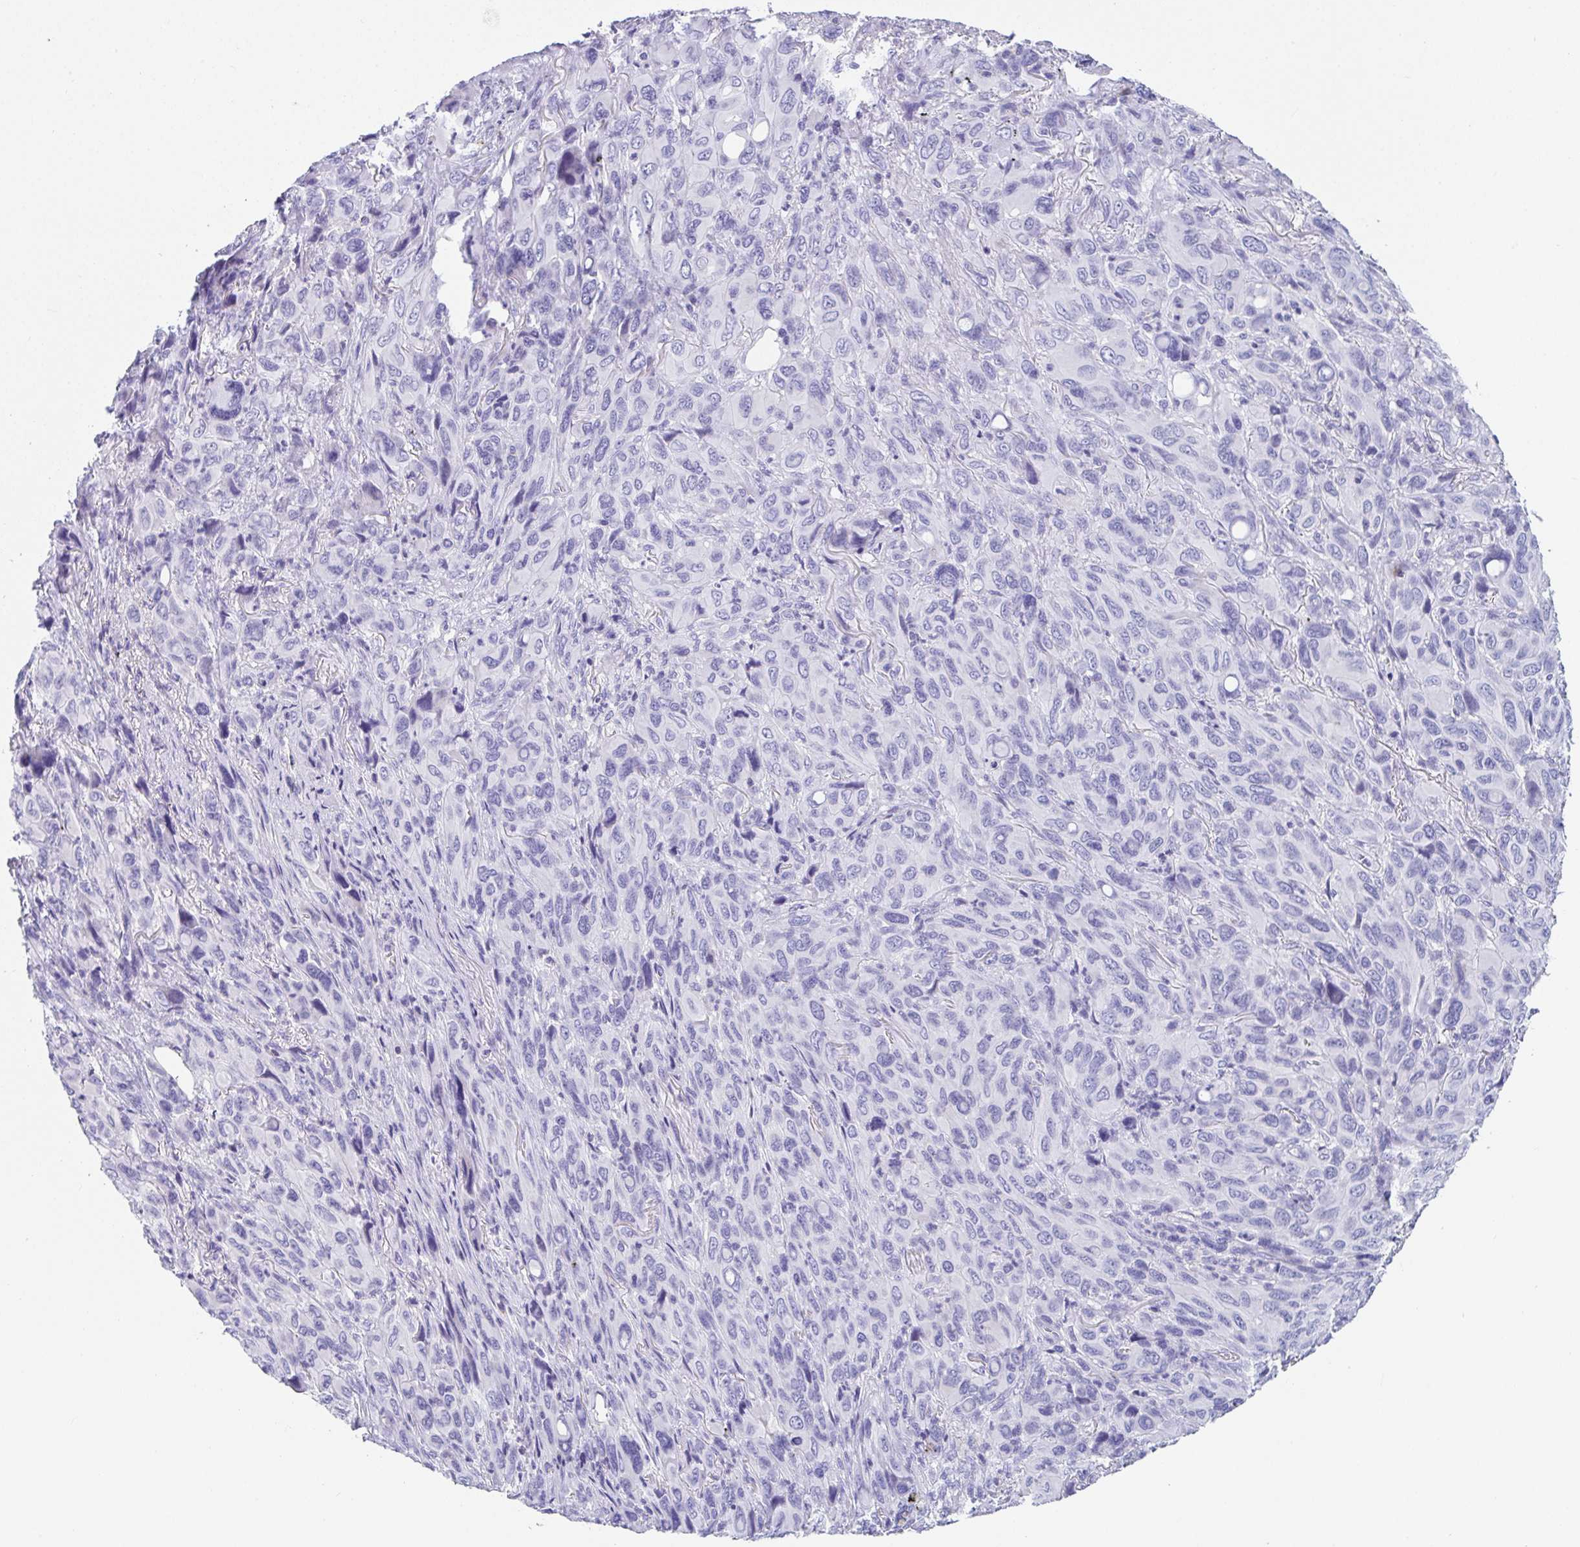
{"staining": {"intensity": "negative", "quantity": "none", "location": "none"}, "tissue": "melanoma", "cell_type": "Tumor cells", "image_type": "cancer", "snomed": [{"axis": "morphology", "description": "Malignant melanoma, Metastatic site"}, {"axis": "topography", "description": "Lung"}], "caption": "This is a micrograph of immunohistochemistry staining of melanoma, which shows no staining in tumor cells.", "gene": "PLA2G1B", "patient": {"sex": "male", "age": 48}}